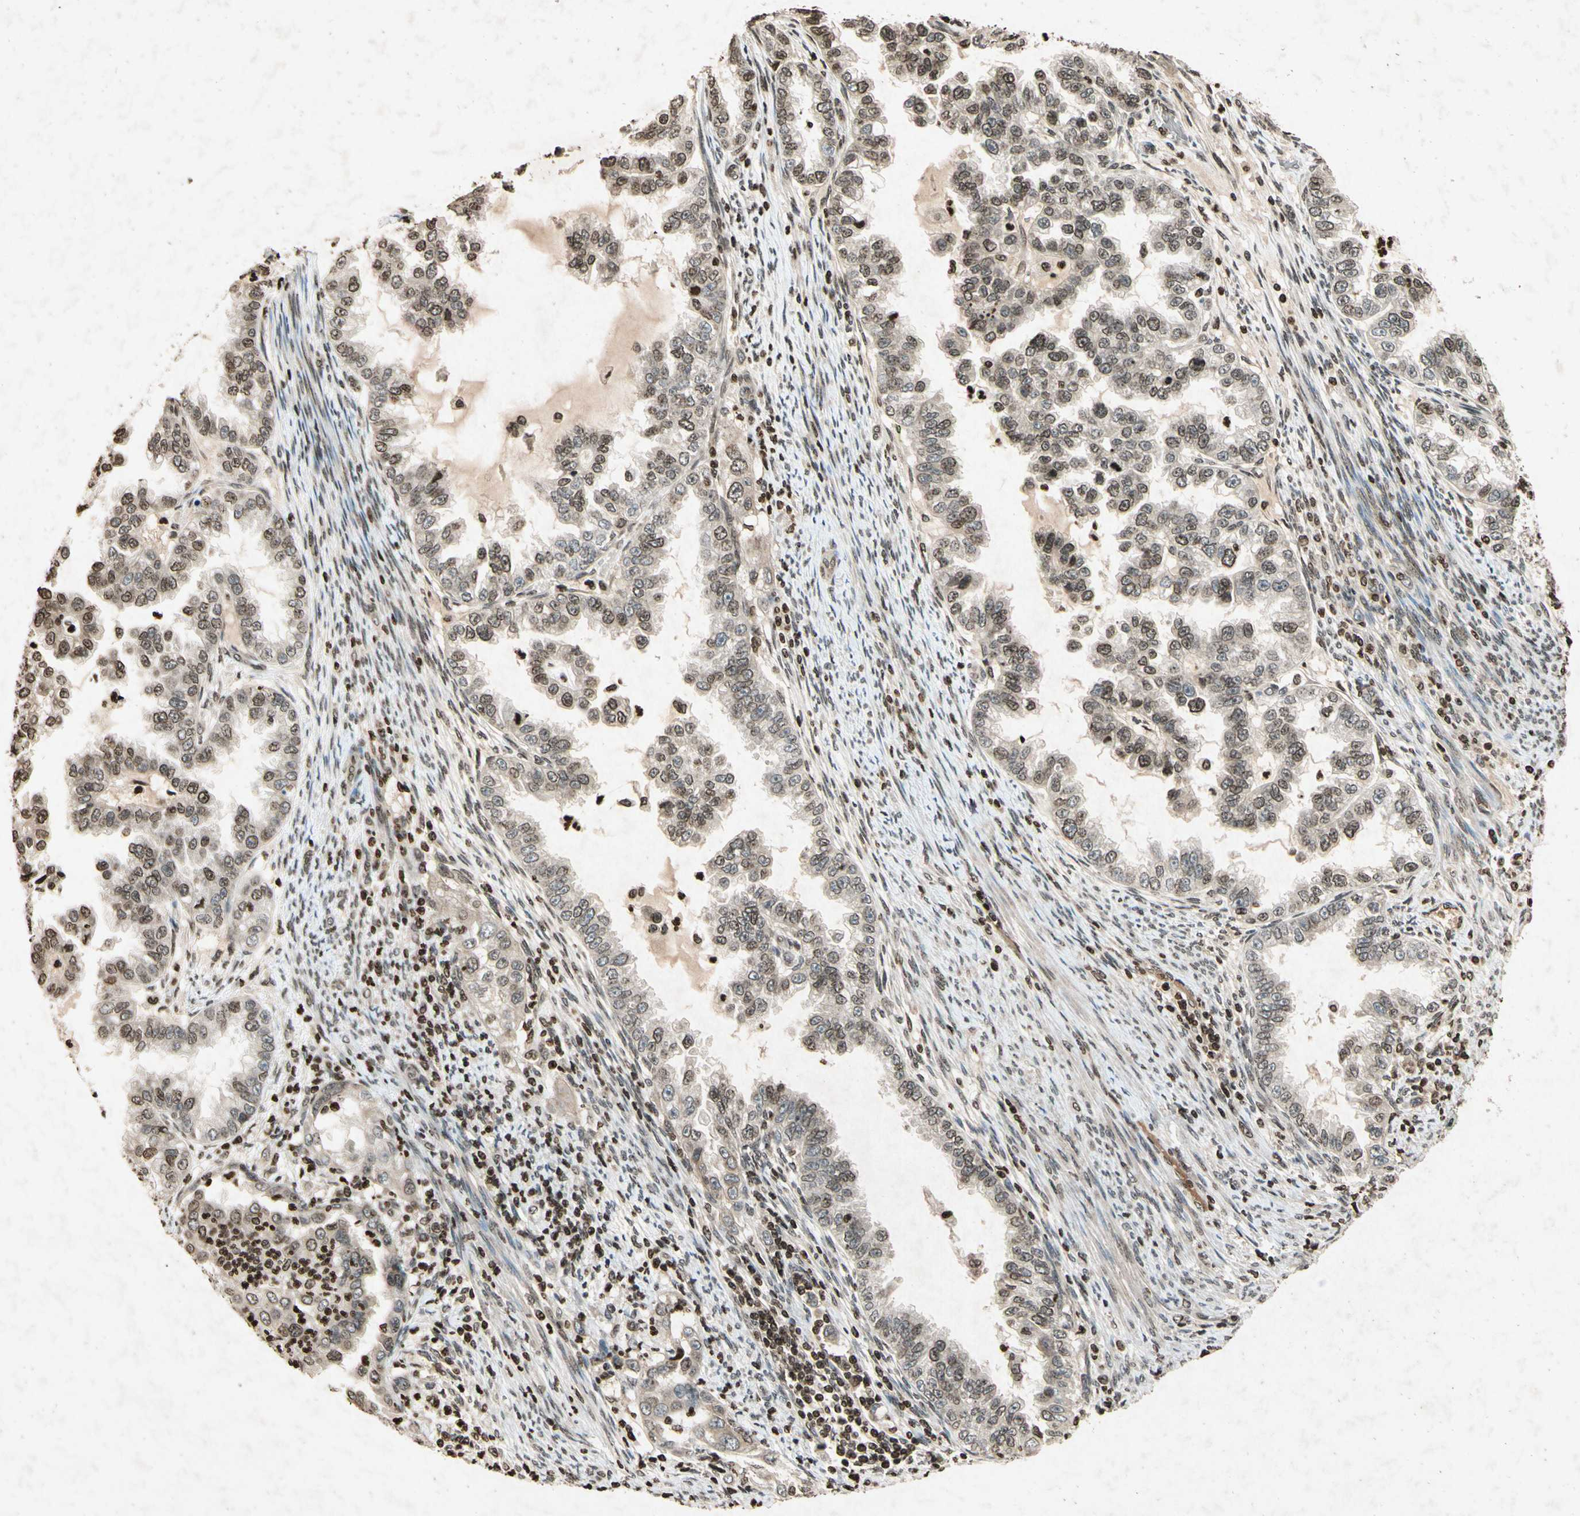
{"staining": {"intensity": "weak", "quantity": "25%-75%", "location": "nuclear"}, "tissue": "endometrial cancer", "cell_type": "Tumor cells", "image_type": "cancer", "snomed": [{"axis": "morphology", "description": "Adenocarcinoma, NOS"}, {"axis": "topography", "description": "Endometrium"}], "caption": "This is an image of immunohistochemistry (IHC) staining of endometrial cancer, which shows weak expression in the nuclear of tumor cells.", "gene": "HOXB3", "patient": {"sex": "female", "age": 85}}